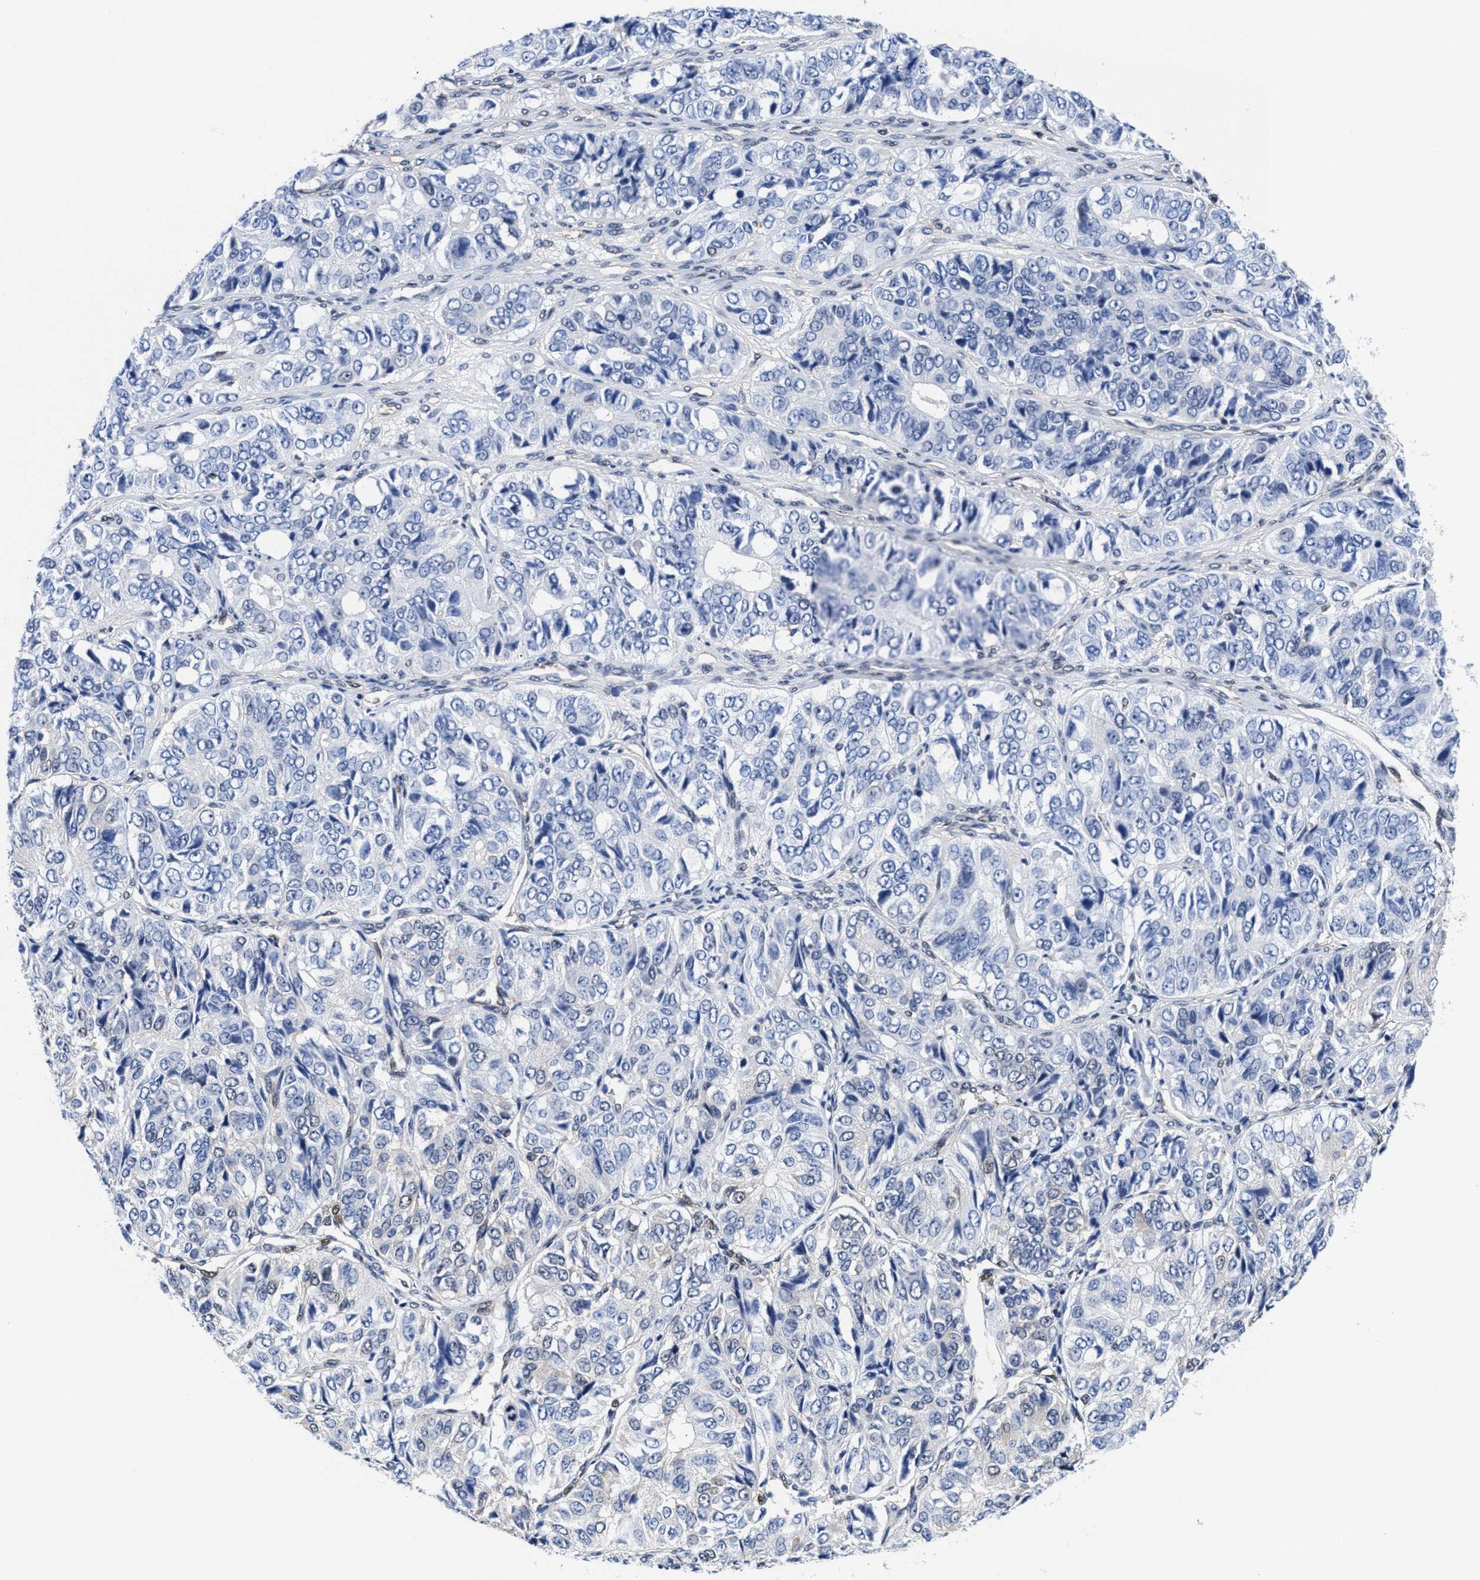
{"staining": {"intensity": "negative", "quantity": "none", "location": "none"}, "tissue": "ovarian cancer", "cell_type": "Tumor cells", "image_type": "cancer", "snomed": [{"axis": "morphology", "description": "Carcinoma, endometroid"}, {"axis": "topography", "description": "Ovary"}], "caption": "A high-resolution micrograph shows immunohistochemistry staining of ovarian cancer, which shows no significant positivity in tumor cells.", "gene": "ACLY", "patient": {"sex": "female", "age": 51}}